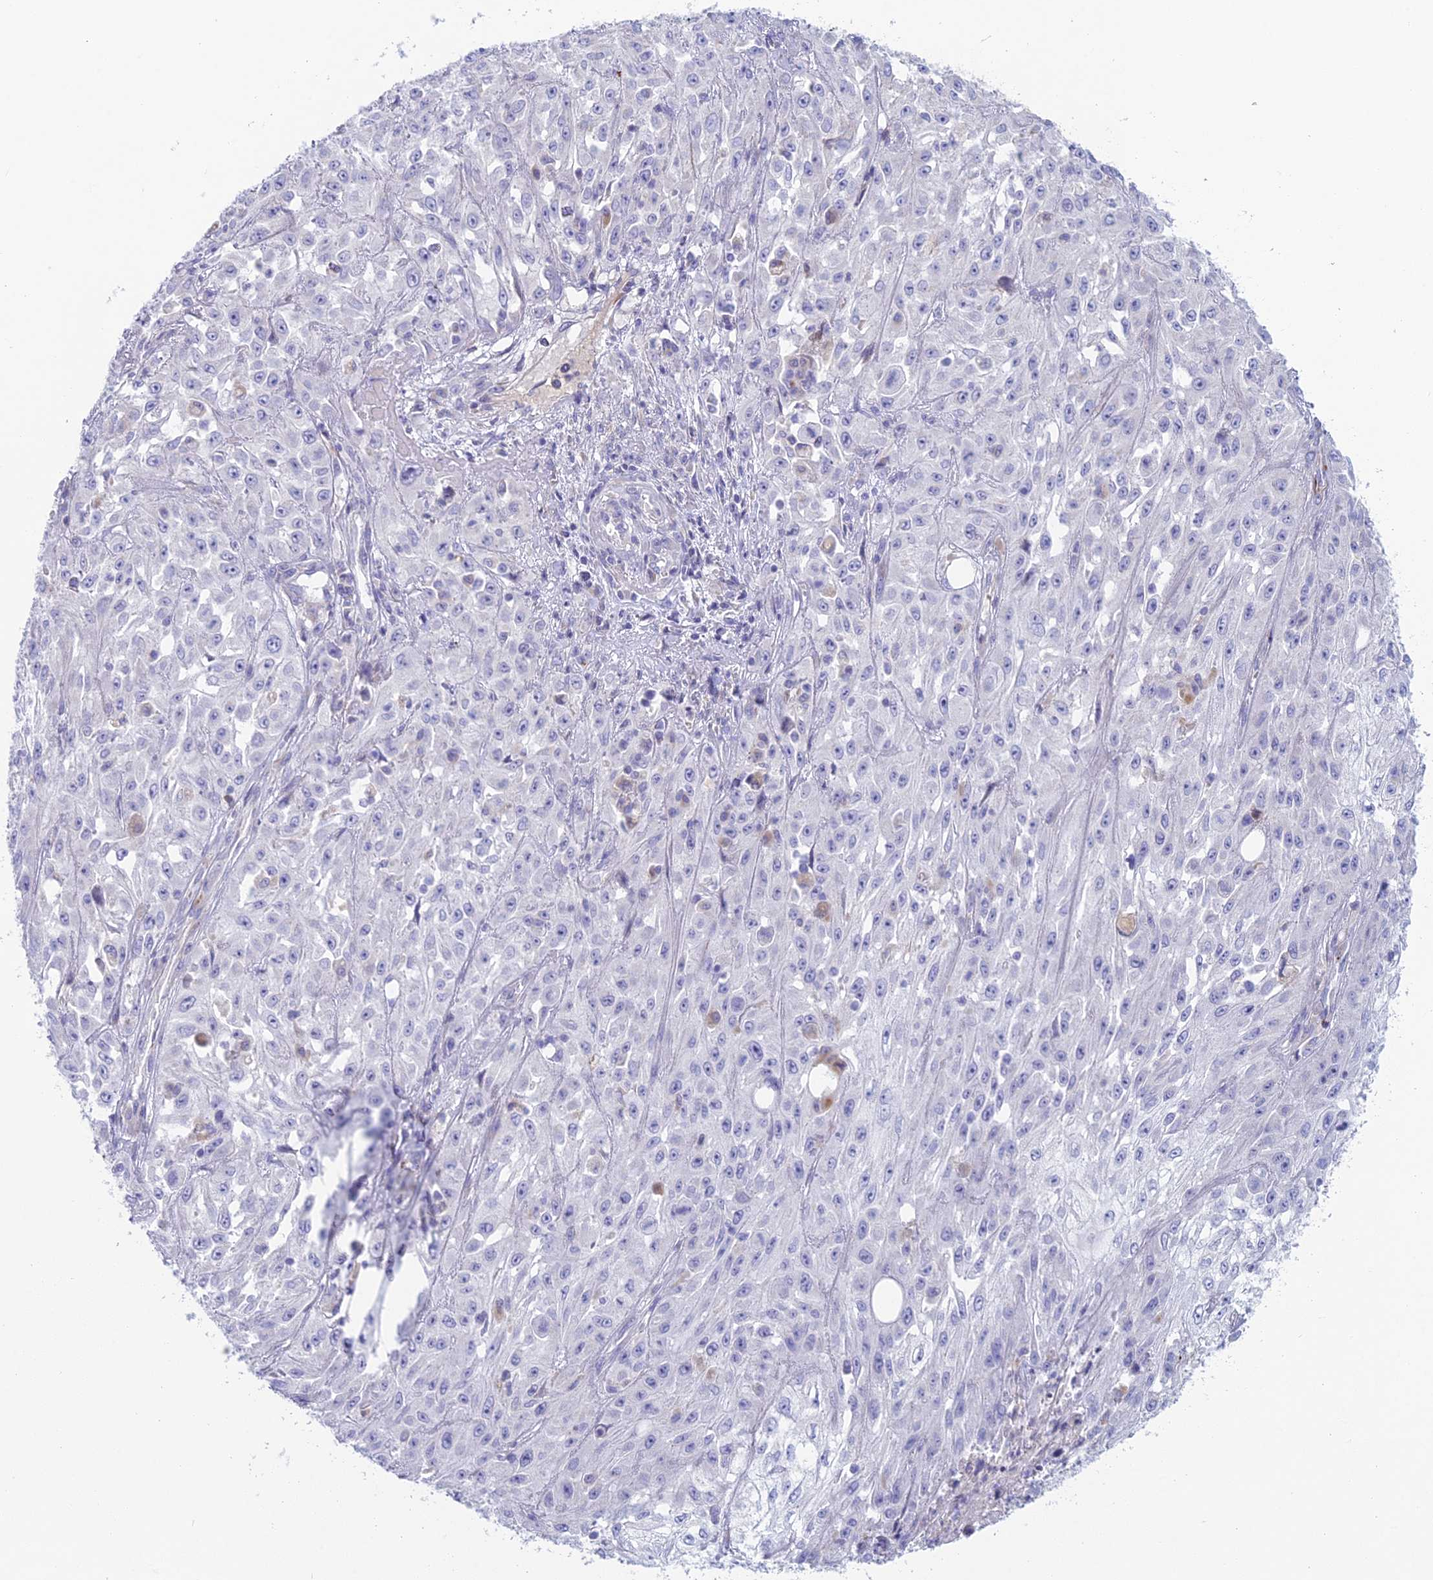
{"staining": {"intensity": "negative", "quantity": "none", "location": "none"}, "tissue": "skin cancer", "cell_type": "Tumor cells", "image_type": "cancer", "snomed": [{"axis": "morphology", "description": "Squamous cell carcinoma, NOS"}, {"axis": "morphology", "description": "Squamous cell carcinoma, metastatic, NOS"}, {"axis": "topography", "description": "Skin"}, {"axis": "topography", "description": "Lymph node"}], "caption": "Skin cancer (metastatic squamous cell carcinoma) was stained to show a protein in brown. There is no significant expression in tumor cells.", "gene": "FERD3L", "patient": {"sex": "male", "age": 75}}